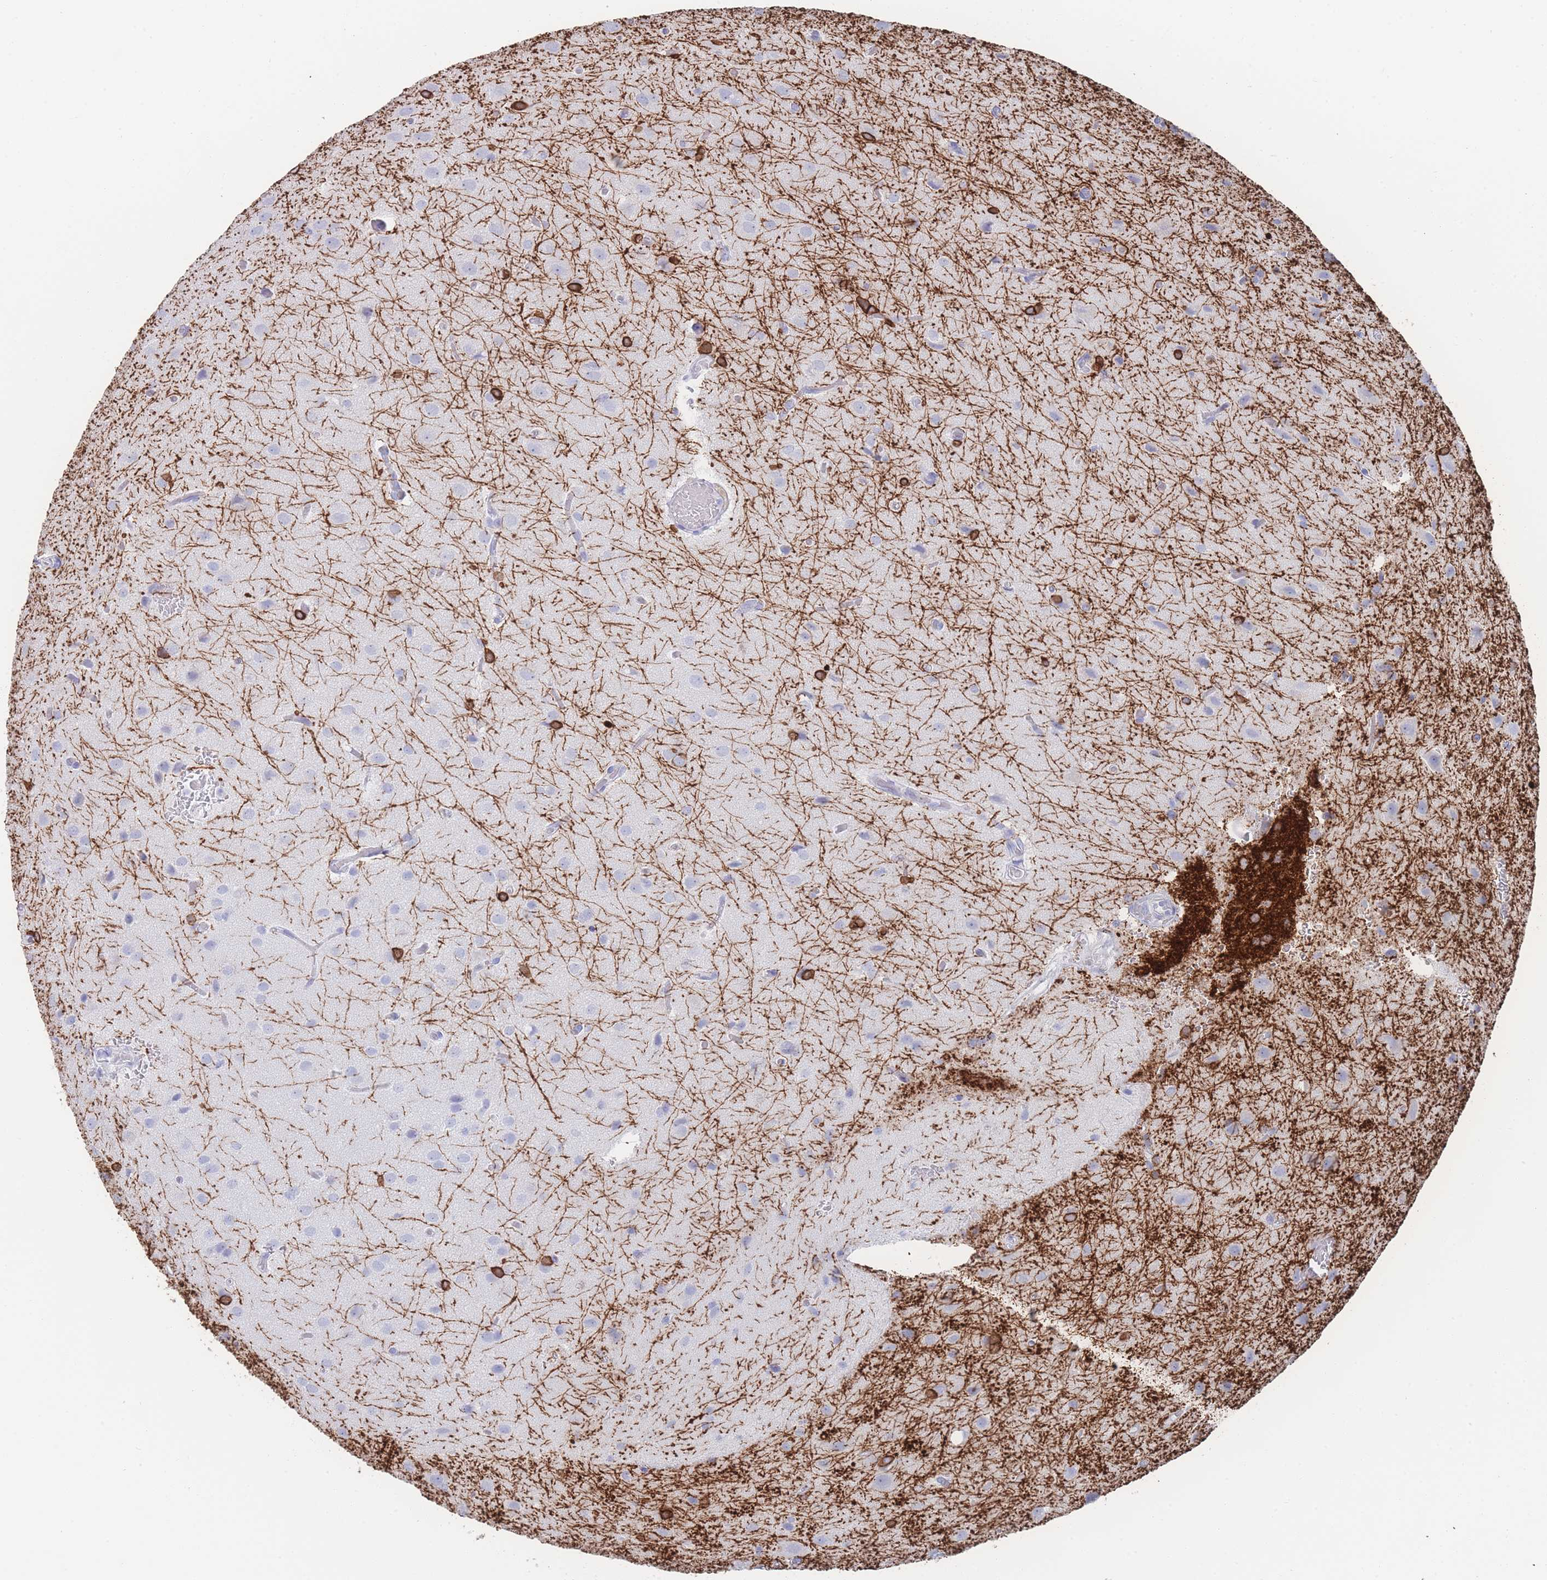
{"staining": {"intensity": "negative", "quantity": "none", "location": "none"}, "tissue": "glioma", "cell_type": "Tumor cells", "image_type": "cancer", "snomed": [{"axis": "morphology", "description": "Glioma, malignant, High grade"}, {"axis": "topography", "description": "Brain"}], "caption": "This is an IHC micrograph of malignant high-grade glioma. There is no positivity in tumor cells.", "gene": "LRRC37A", "patient": {"sex": "female", "age": 50}}